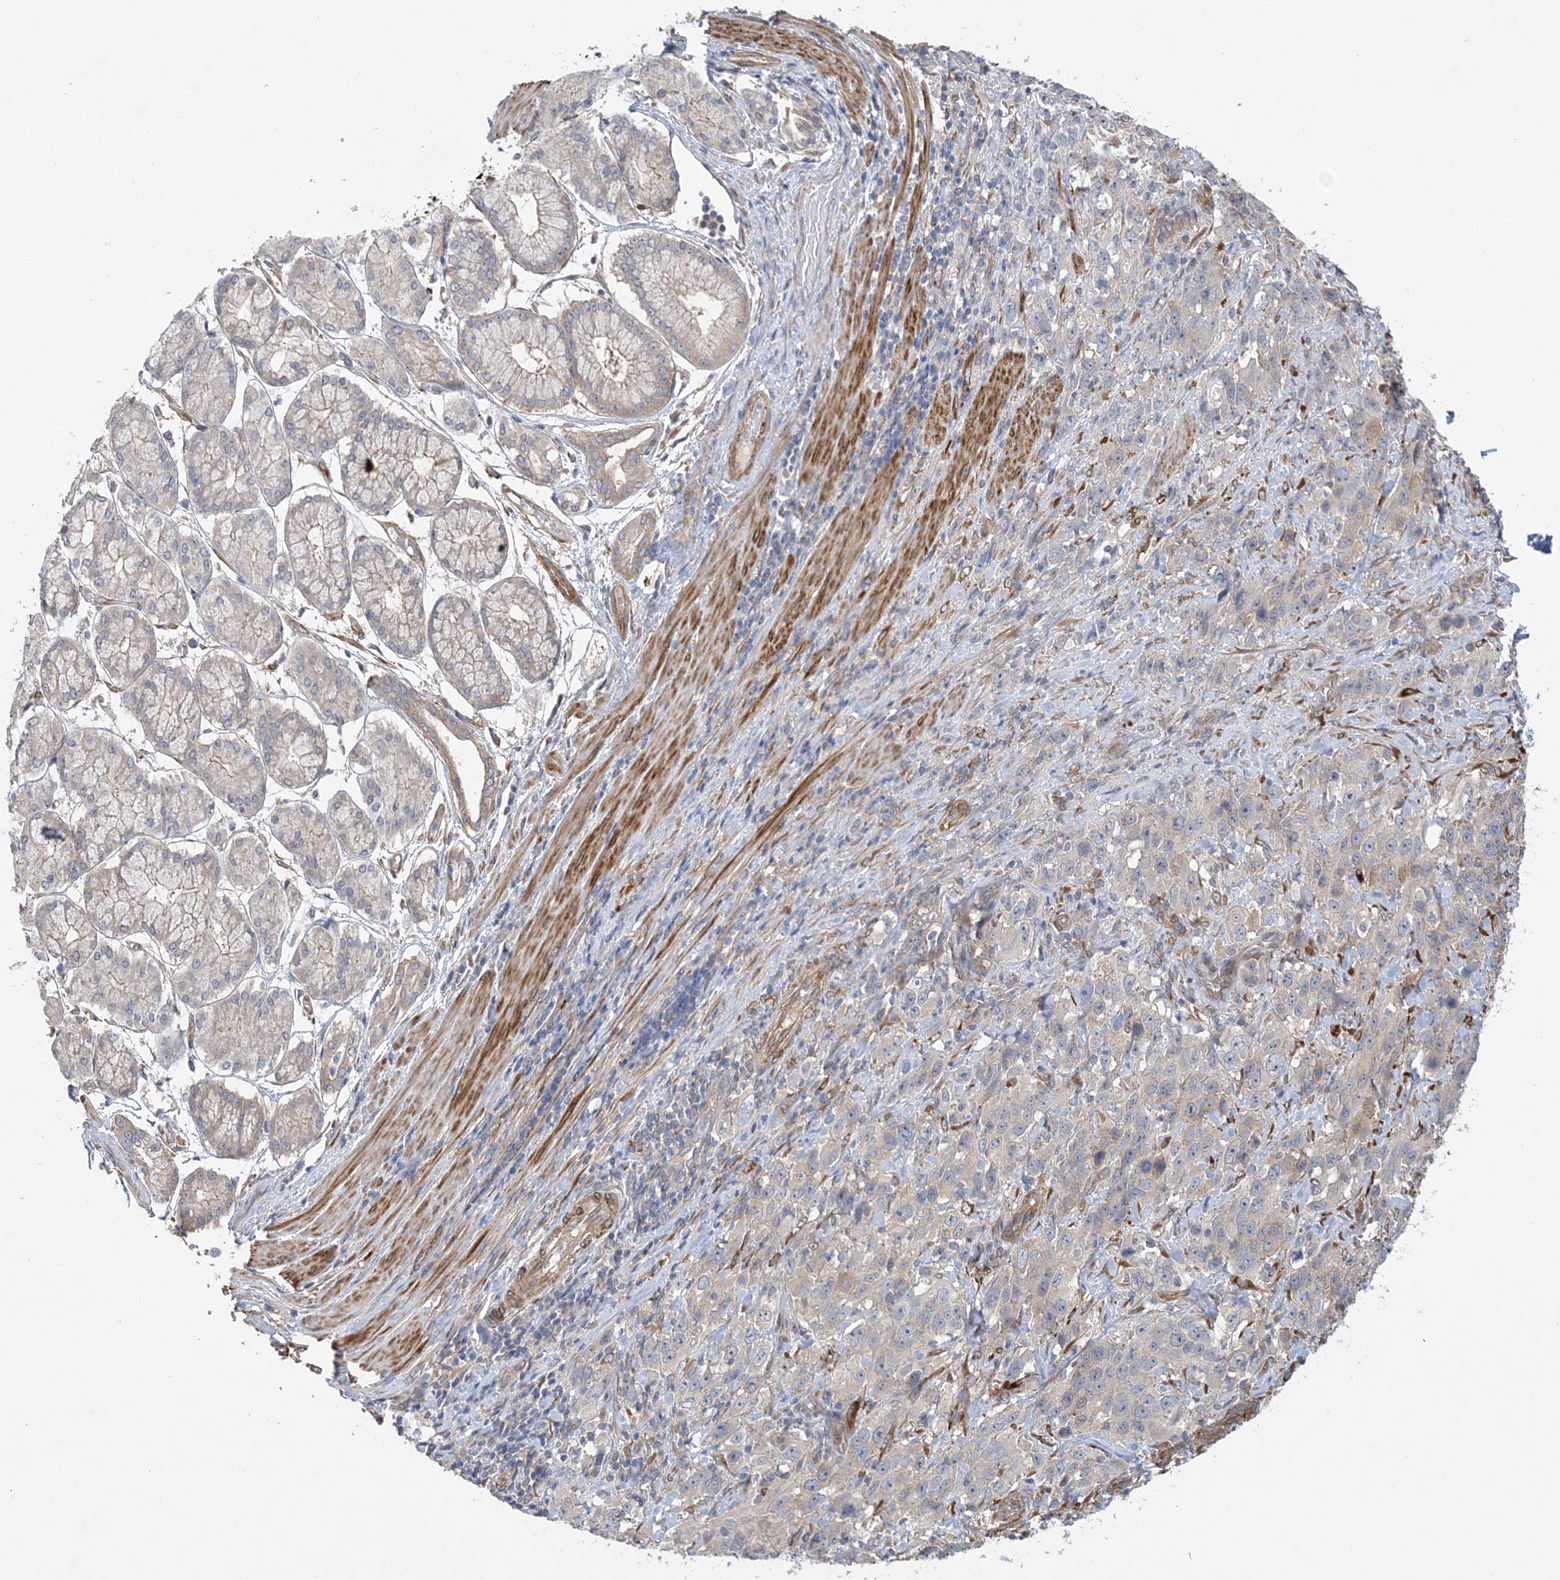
{"staining": {"intensity": "negative", "quantity": "none", "location": "none"}, "tissue": "stomach cancer", "cell_type": "Tumor cells", "image_type": "cancer", "snomed": [{"axis": "morphology", "description": "Normal tissue, NOS"}, {"axis": "morphology", "description": "Adenocarcinoma, NOS"}, {"axis": "topography", "description": "Lymph node"}, {"axis": "topography", "description": "Stomach"}], "caption": "This histopathology image is of stomach adenocarcinoma stained with immunohistochemistry to label a protein in brown with the nuclei are counter-stained blue. There is no expression in tumor cells.", "gene": "MAP4K5", "patient": {"sex": "male", "age": 48}}